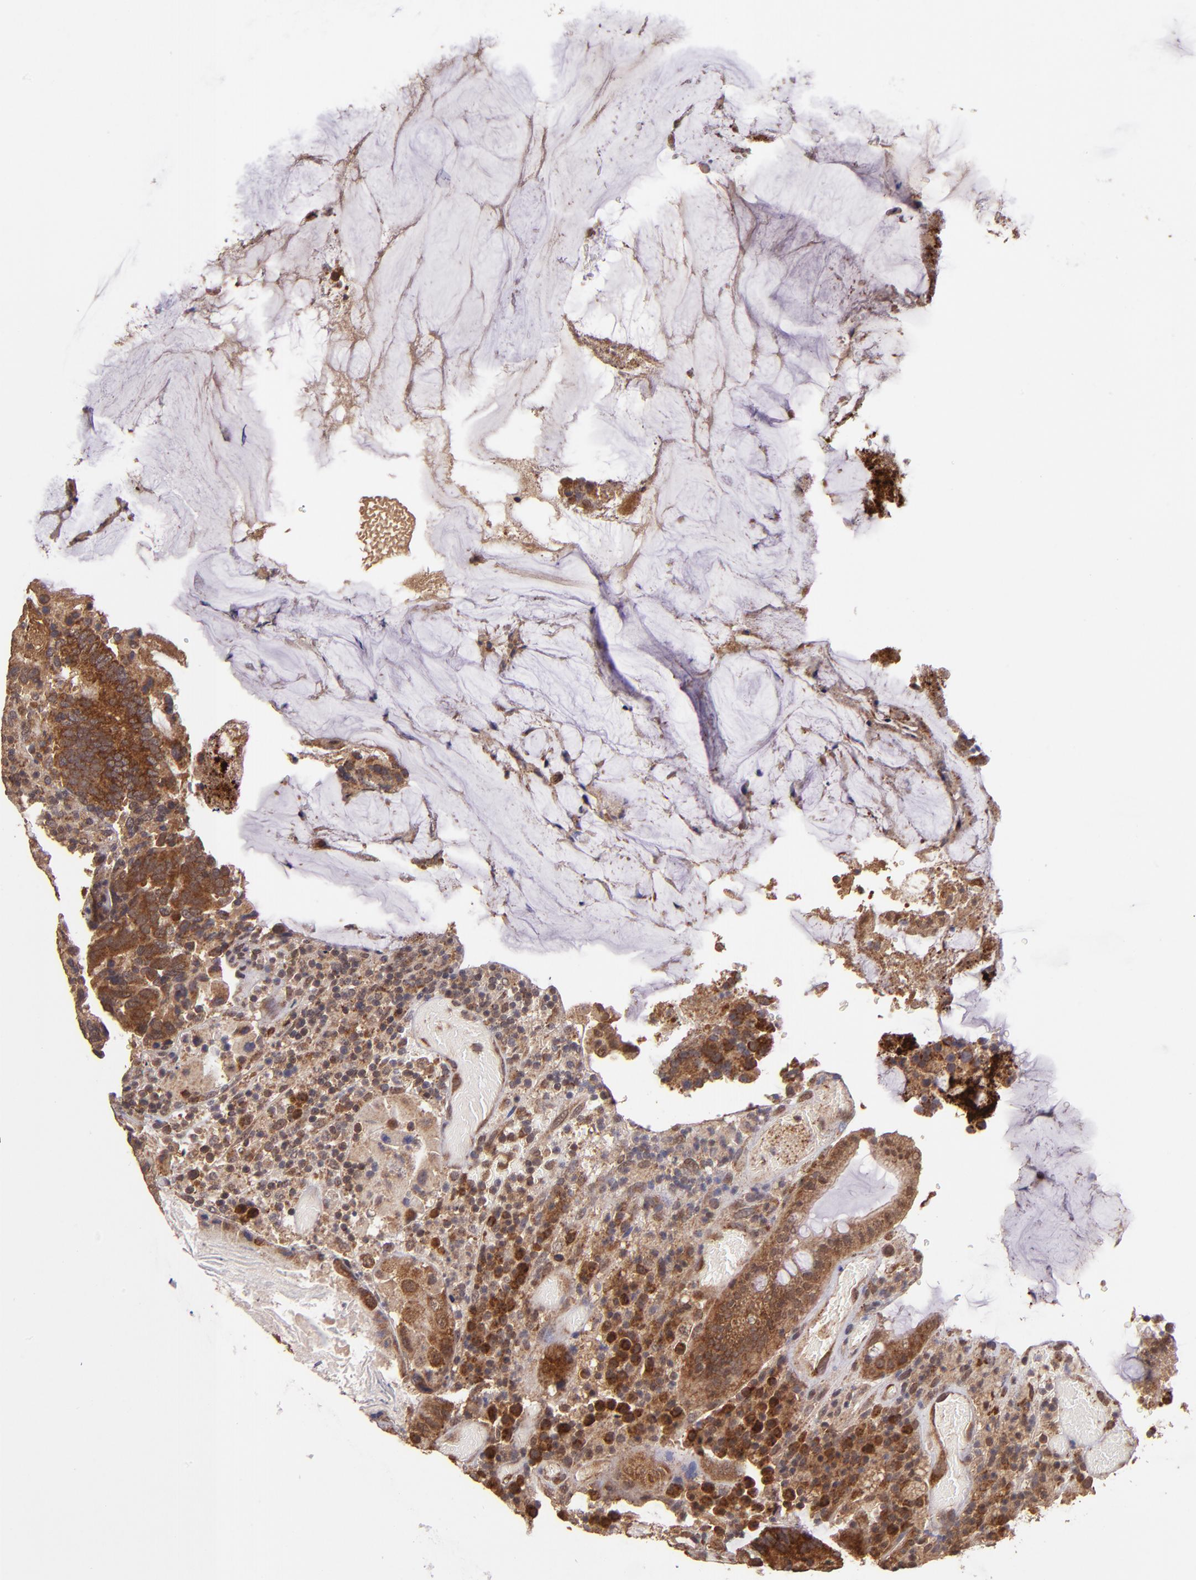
{"staining": {"intensity": "strong", "quantity": ">75%", "location": "cytoplasmic/membranous"}, "tissue": "colorectal cancer", "cell_type": "Tumor cells", "image_type": "cancer", "snomed": [{"axis": "morphology", "description": "Normal tissue, NOS"}, {"axis": "morphology", "description": "Adenocarcinoma, NOS"}, {"axis": "topography", "description": "Colon"}], "caption": "A brown stain highlights strong cytoplasmic/membranous expression of a protein in human colorectal adenocarcinoma tumor cells. Nuclei are stained in blue.", "gene": "USP51", "patient": {"sex": "female", "age": 78}}